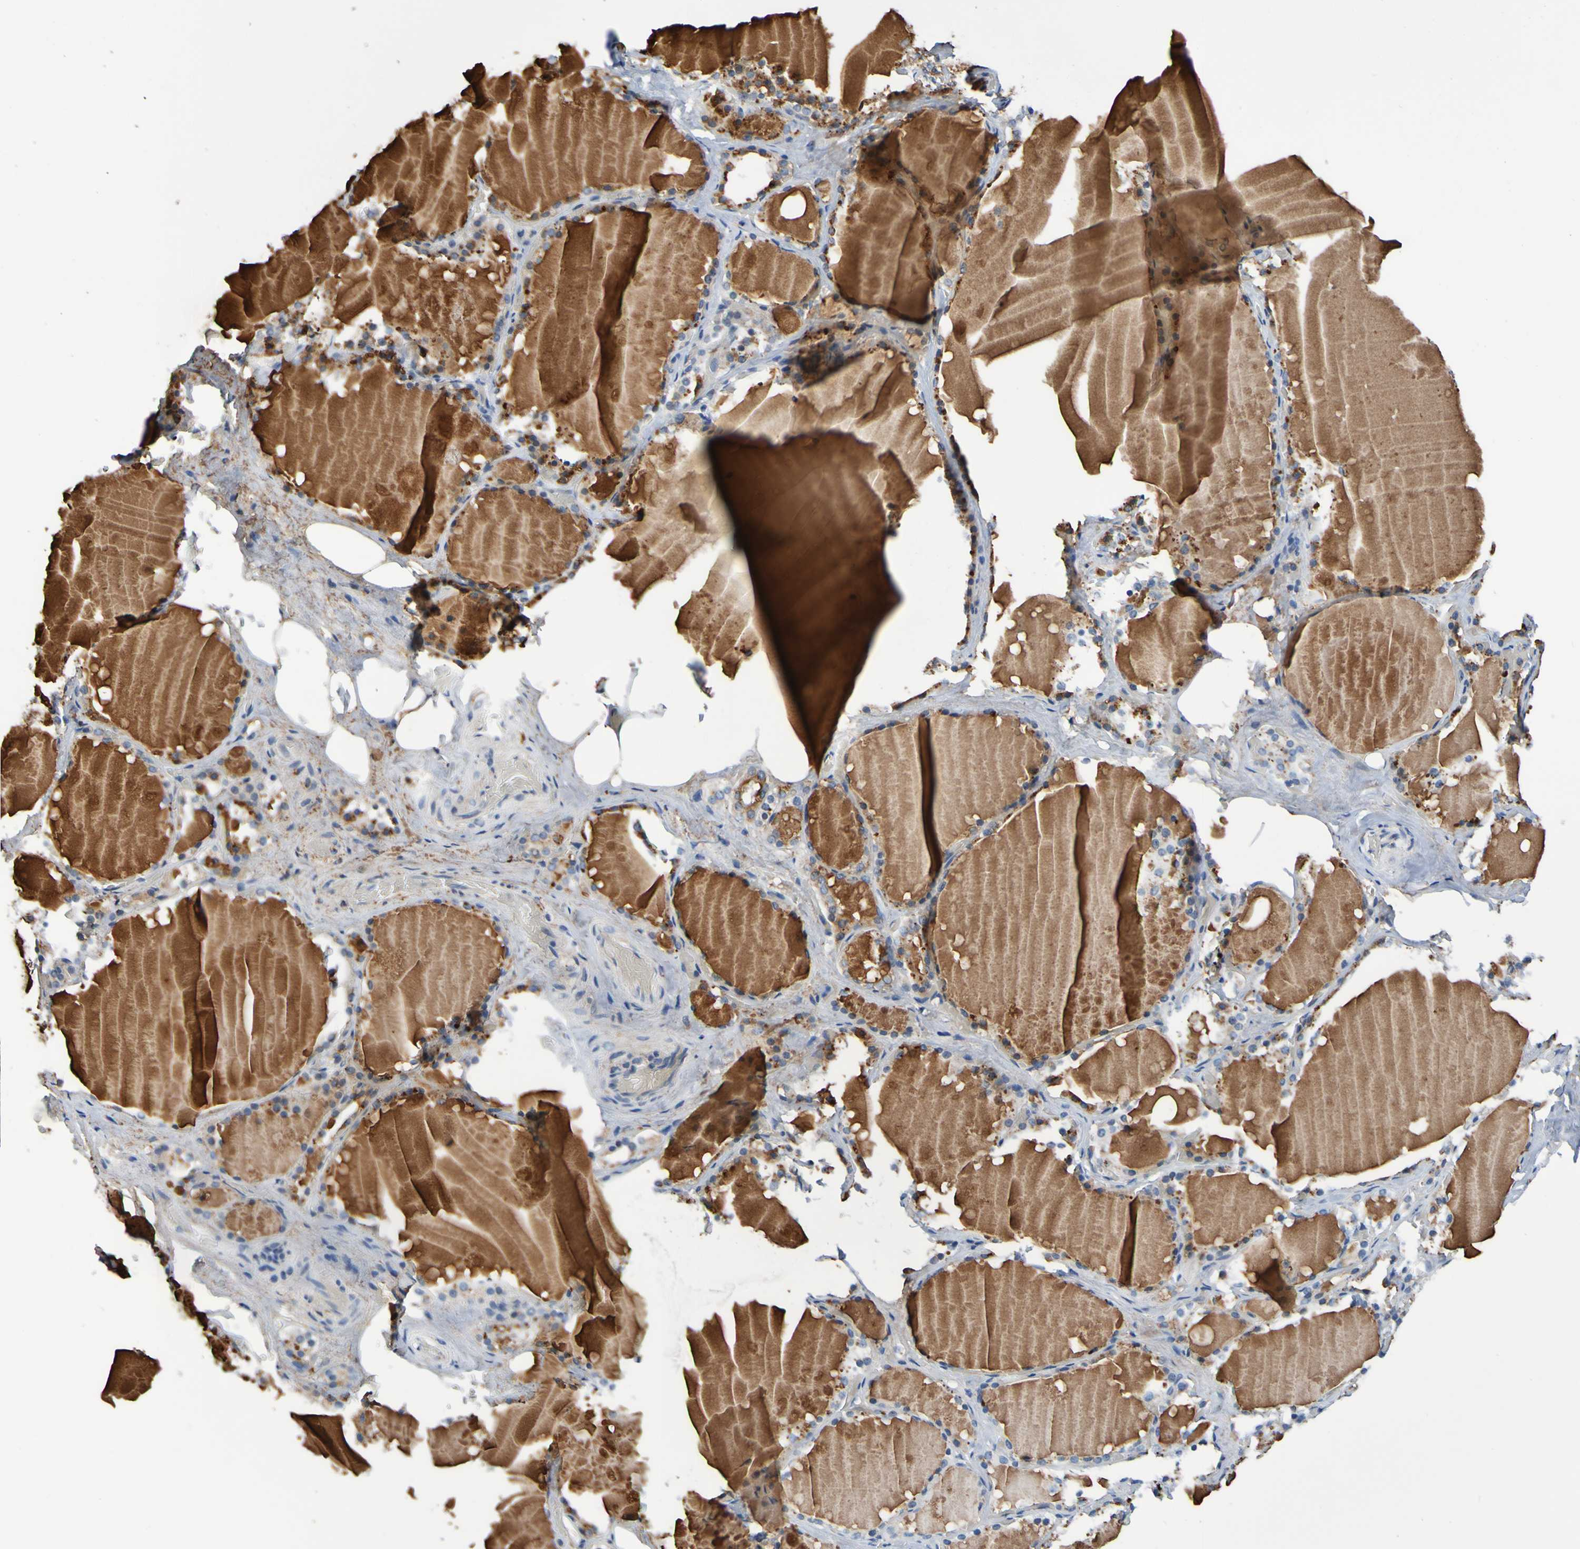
{"staining": {"intensity": "weak", "quantity": ">75%", "location": "cytoplasmic/membranous"}, "tissue": "thyroid gland", "cell_type": "Glandular cells", "image_type": "normal", "snomed": [{"axis": "morphology", "description": "Normal tissue, NOS"}, {"axis": "topography", "description": "Thyroid gland"}], "caption": "Human thyroid gland stained for a protein (brown) exhibits weak cytoplasmic/membranous positive expression in about >75% of glandular cells.", "gene": "METAP2", "patient": {"sex": "male", "age": 61}}